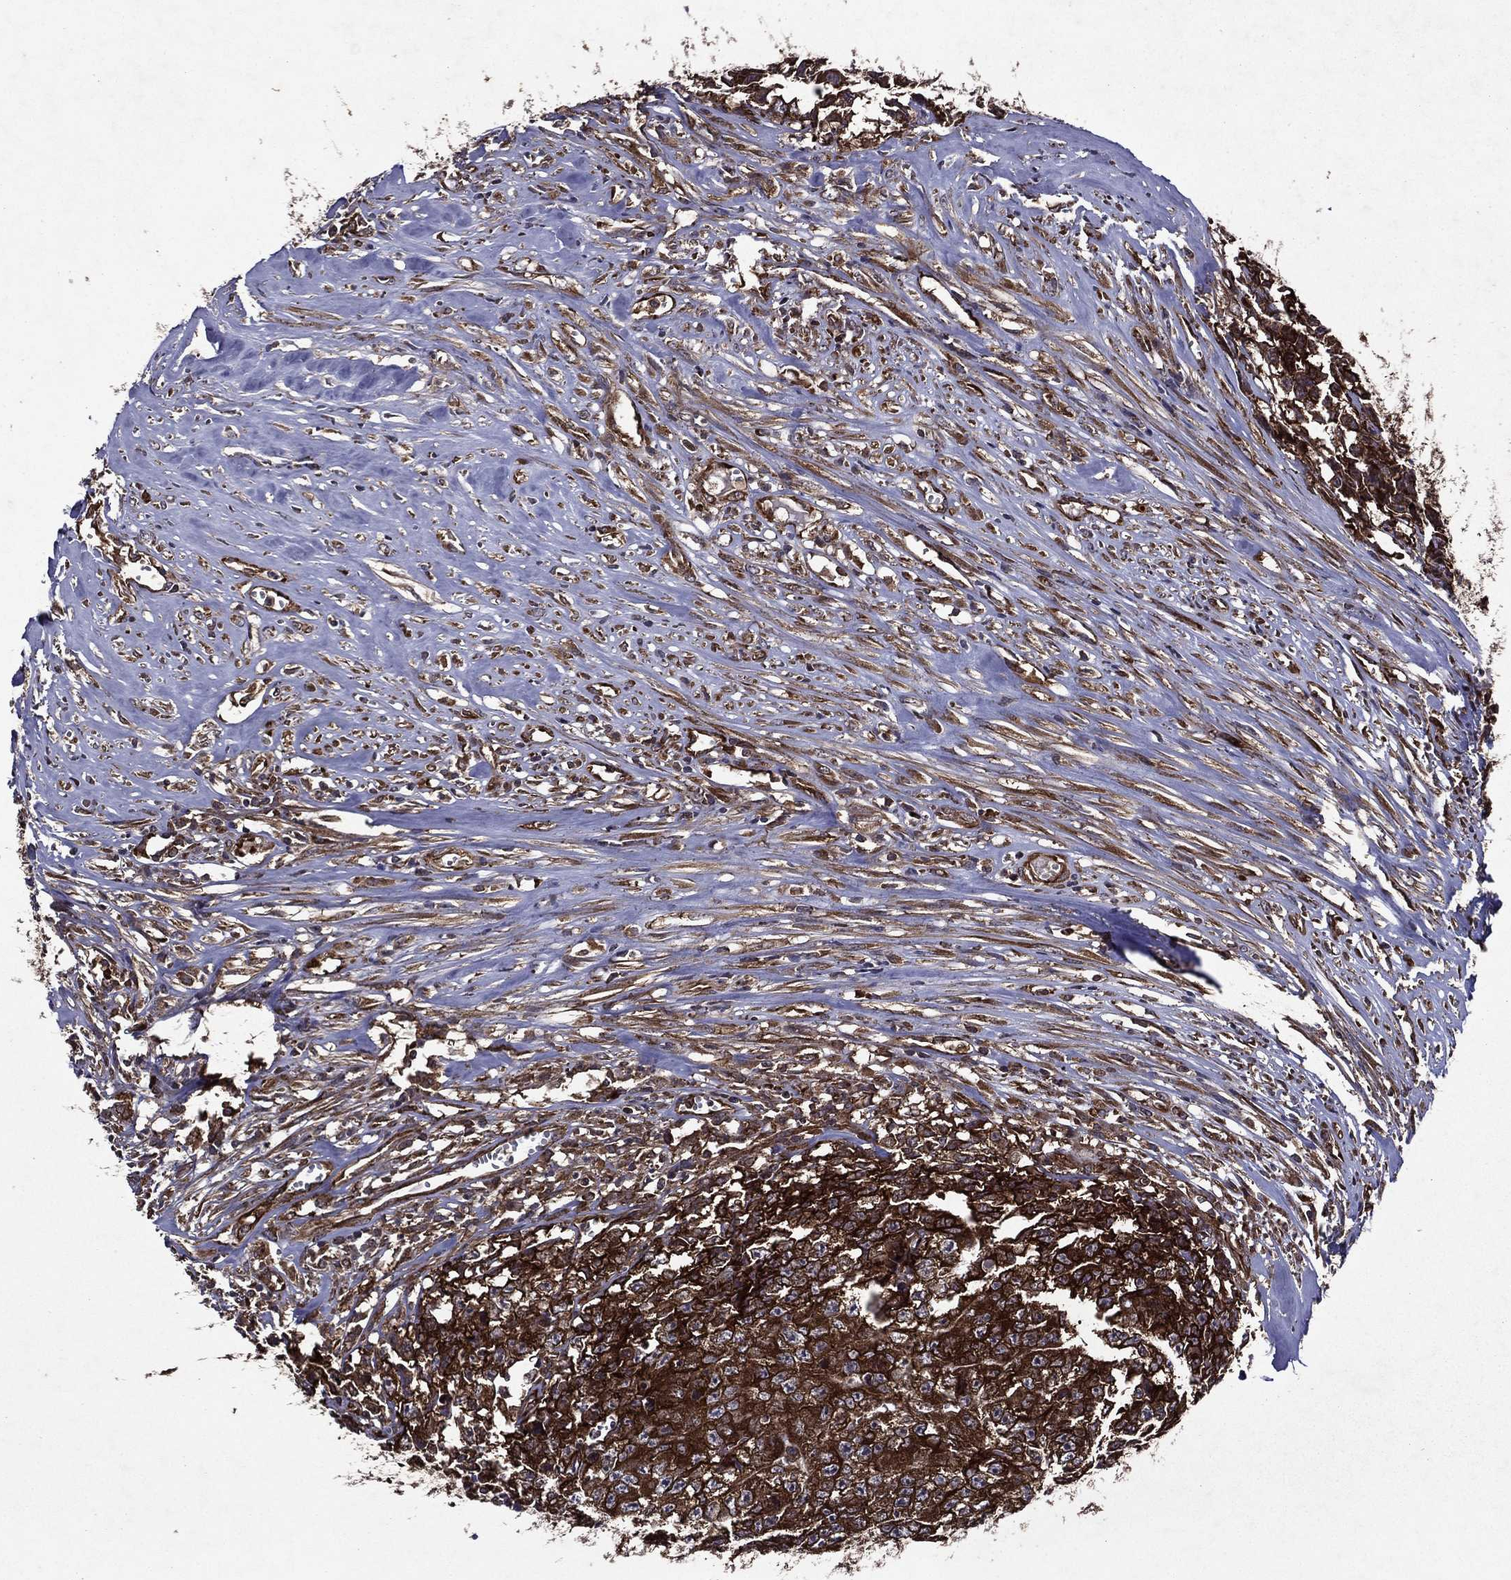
{"staining": {"intensity": "strong", "quantity": ">75%", "location": "cytoplasmic/membranous"}, "tissue": "testis cancer", "cell_type": "Tumor cells", "image_type": "cancer", "snomed": [{"axis": "morphology", "description": "Carcinoma, Embryonal, NOS"}, {"axis": "morphology", "description": "Teratoma, malignant, NOS"}, {"axis": "topography", "description": "Testis"}], "caption": "Protein staining by immunohistochemistry (IHC) demonstrates strong cytoplasmic/membranous expression in approximately >75% of tumor cells in testis cancer (embryonal carcinoma).", "gene": "EIF2B4", "patient": {"sex": "male", "age": 24}}